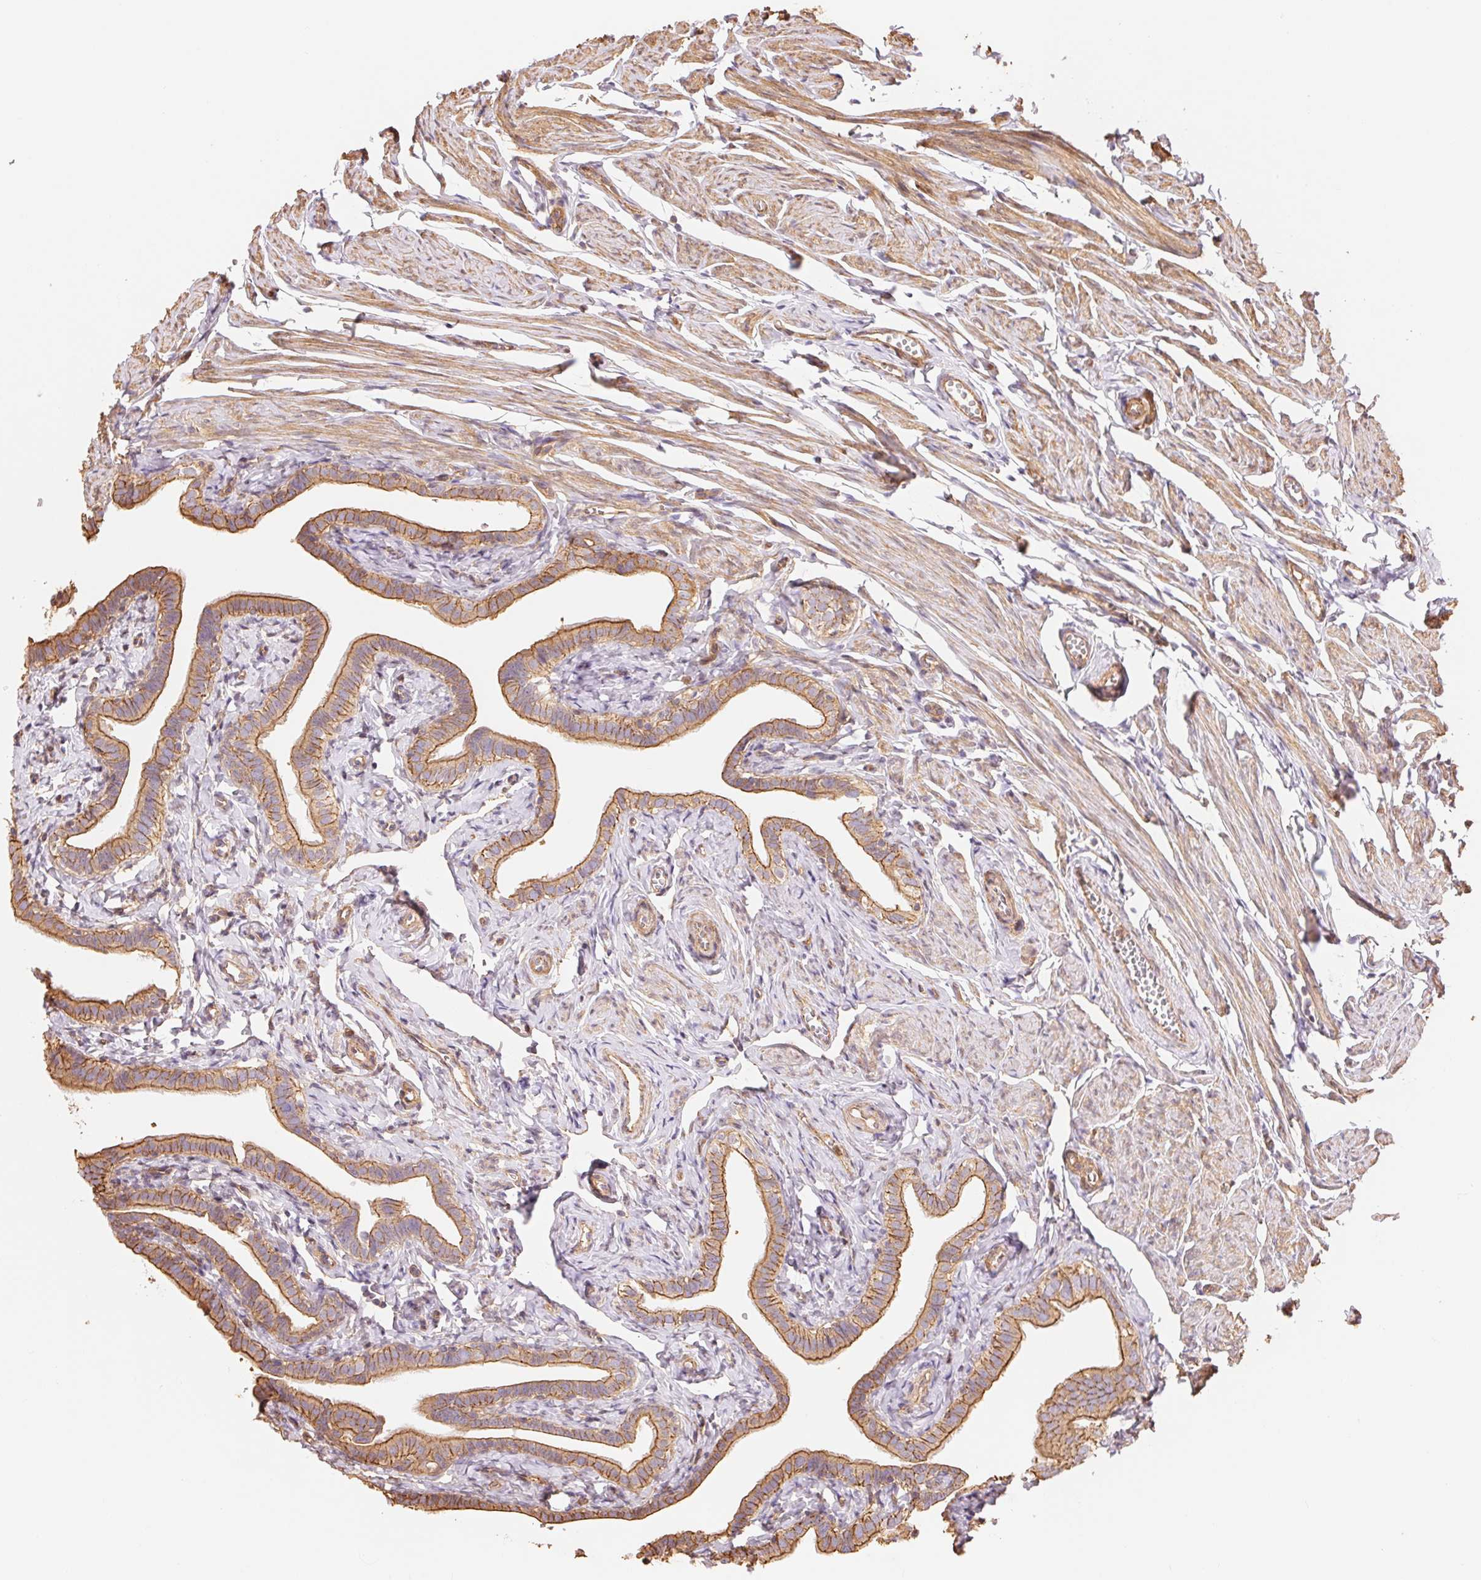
{"staining": {"intensity": "moderate", "quantity": ">75%", "location": "cytoplasmic/membranous"}, "tissue": "fallopian tube", "cell_type": "Glandular cells", "image_type": "normal", "snomed": [{"axis": "morphology", "description": "Normal tissue, NOS"}, {"axis": "topography", "description": "Fallopian tube"}], "caption": "Fallopian tube stained with a brown dye reveals moderate cytoplasmic/membranous positive staining in approximately >75% of glandular cells.", "gene": "FRAS1", "patient": {"sex": "female", "age": 41}}